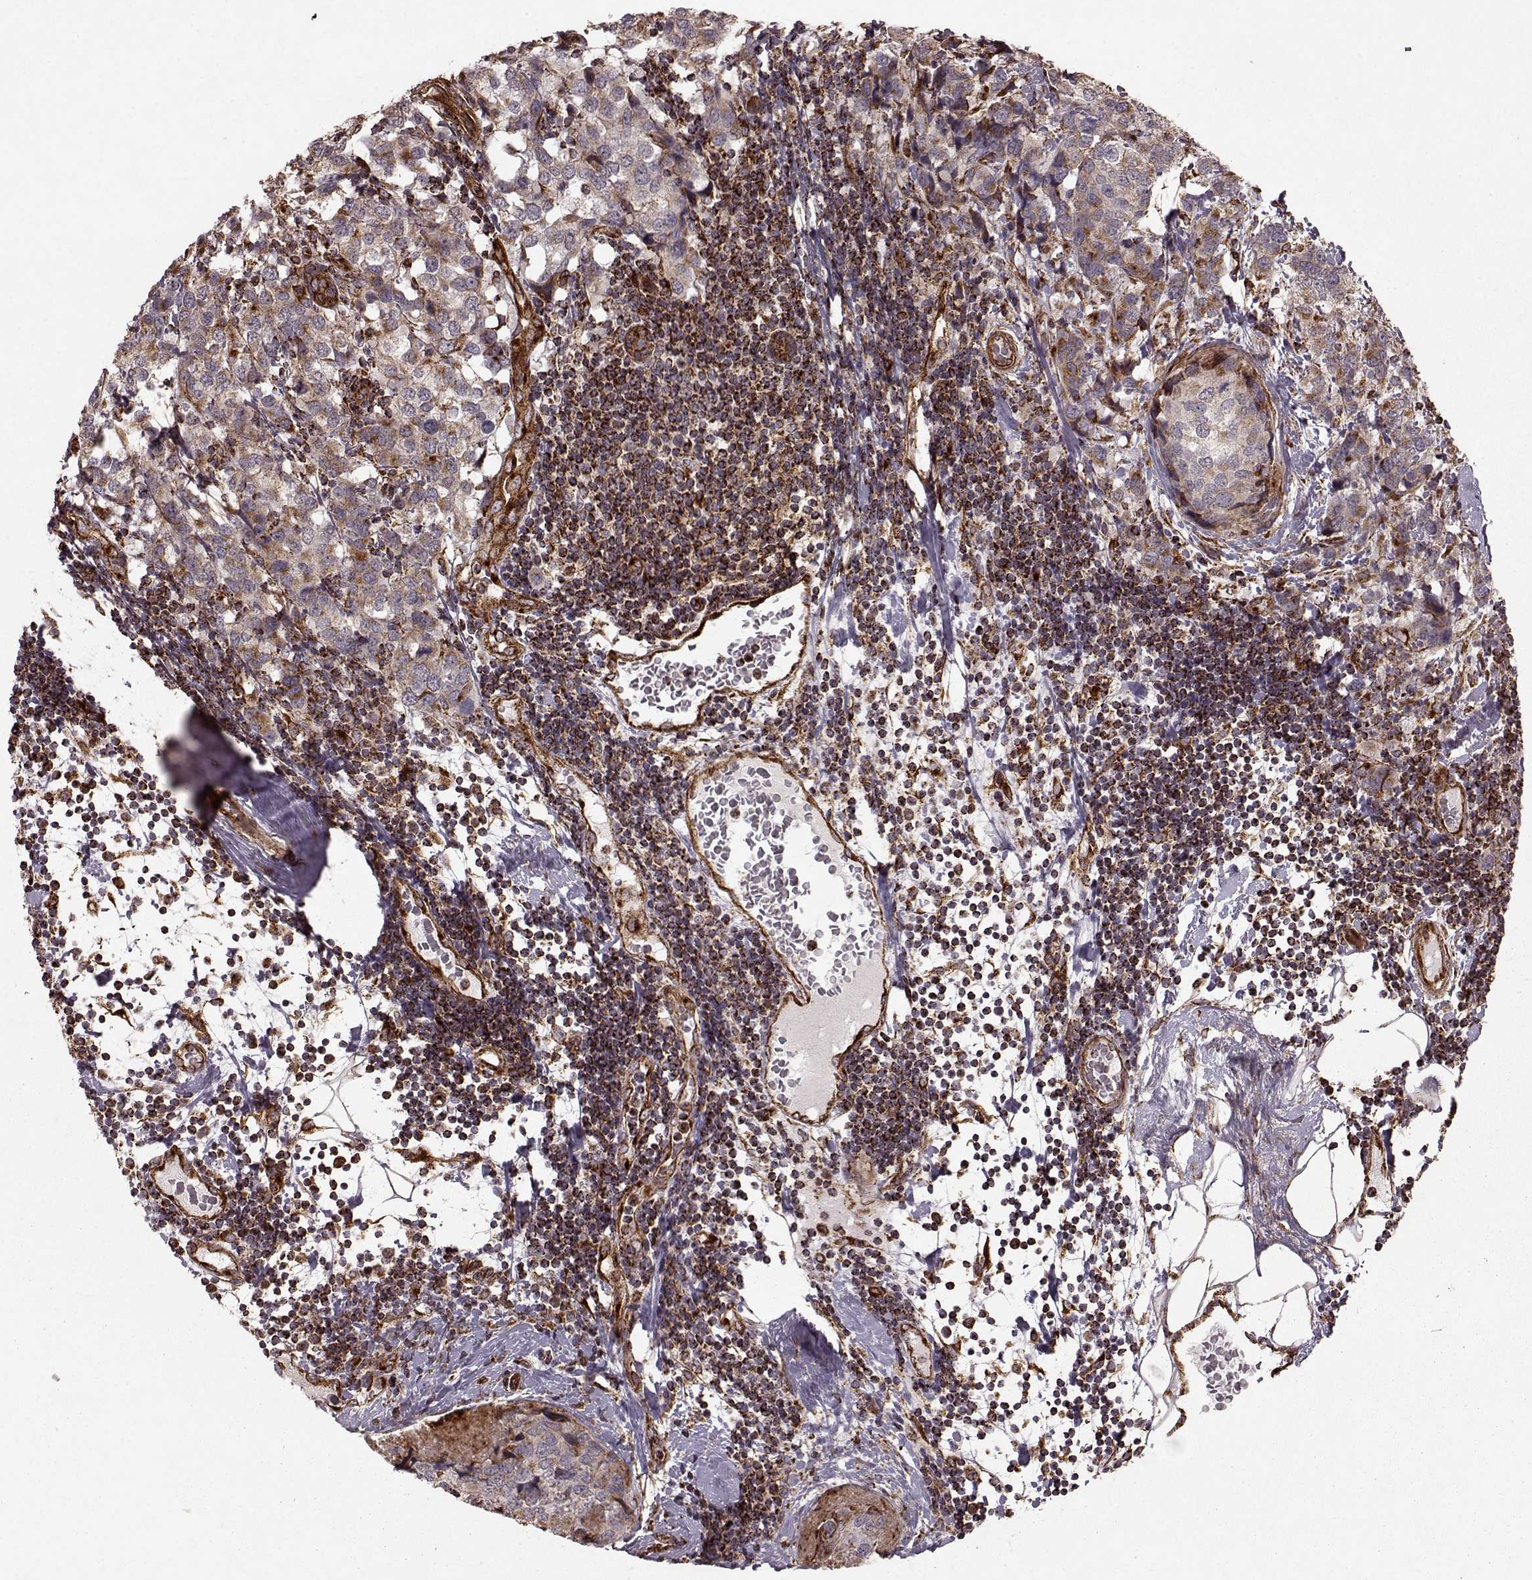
{"staining": {"intensity": "weak", "quantity": ">75%", "location": "cytoplasmic/membranous"}, "tissue": "breast cancer", "cell_type": "Tumor cells", "image_type": "cancer", "snomed": [{"axis": "morphology", "description": "Lobular carcinoma"}, {"axis": "topography", "description": "Breast"}], "caption": "Breast cancer stained with a protein marker displays weak staining in tumor cells.", "gene": "FXN", "patient": {"sex": "female", "age": 59}}